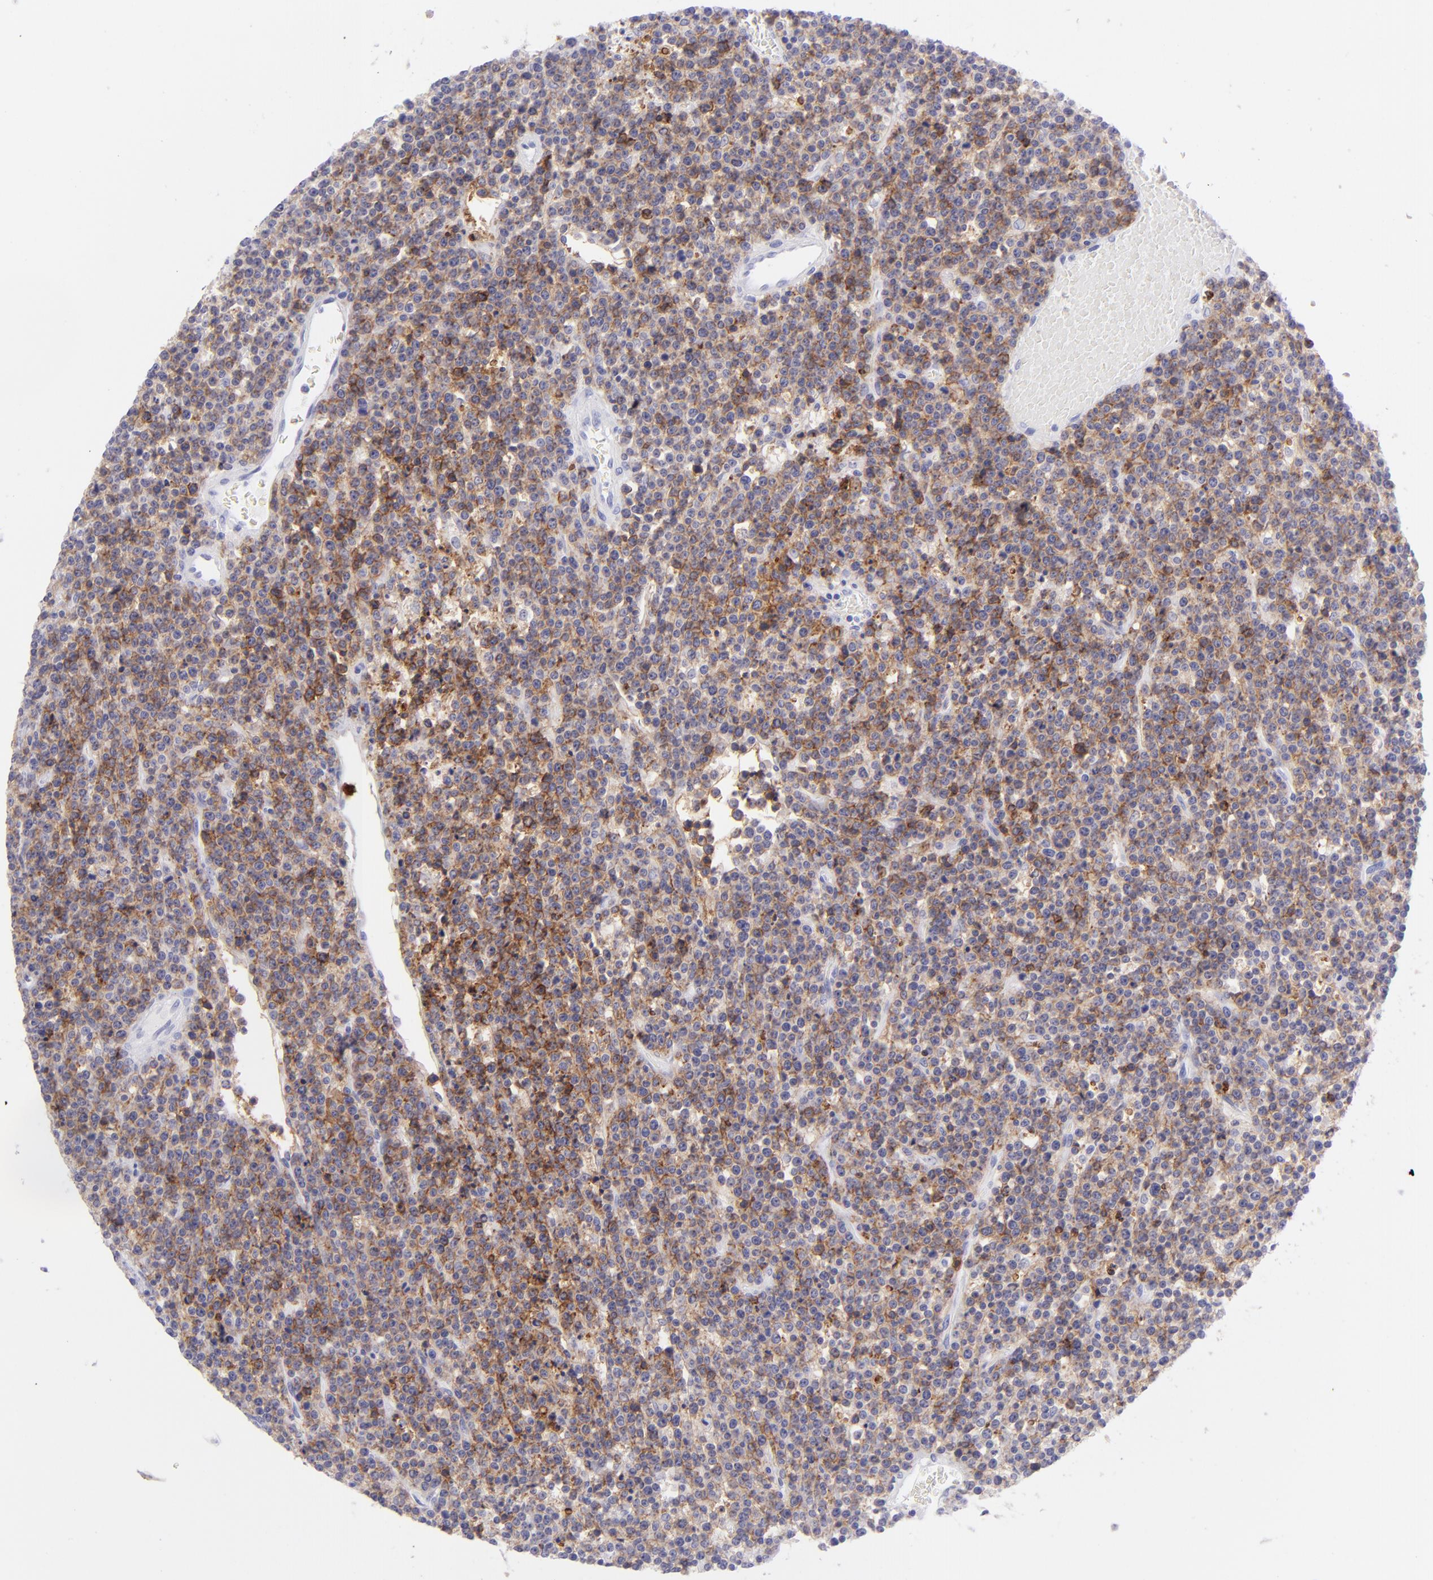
{"staining": {"intensity": "moderate", "quantity": ">75%", "location": "cytoplasmic/membranous"}, "tissue": "lymphoma", "cell_type": "Tumor cells", "image_type": "cancer", "snomed": [{"axis": "morphology", "description": "Malignant lymphoma, non-Hodgkin's type, High grade"}, {"axis": "topography", "description": "Ovary"}], "caption": "High-magnification brightfield microscopy of high-grade malignant lymphoma, non-Hodgkin's type stained with DAB (brown) and counterstained with hematoxylin (blue). tumor cells exhibit moderate cytoplasmic/membranous expression is seen in about>75% of cells.", "gene": "CD72", "patient": {"sex": "female", "age": 56}}